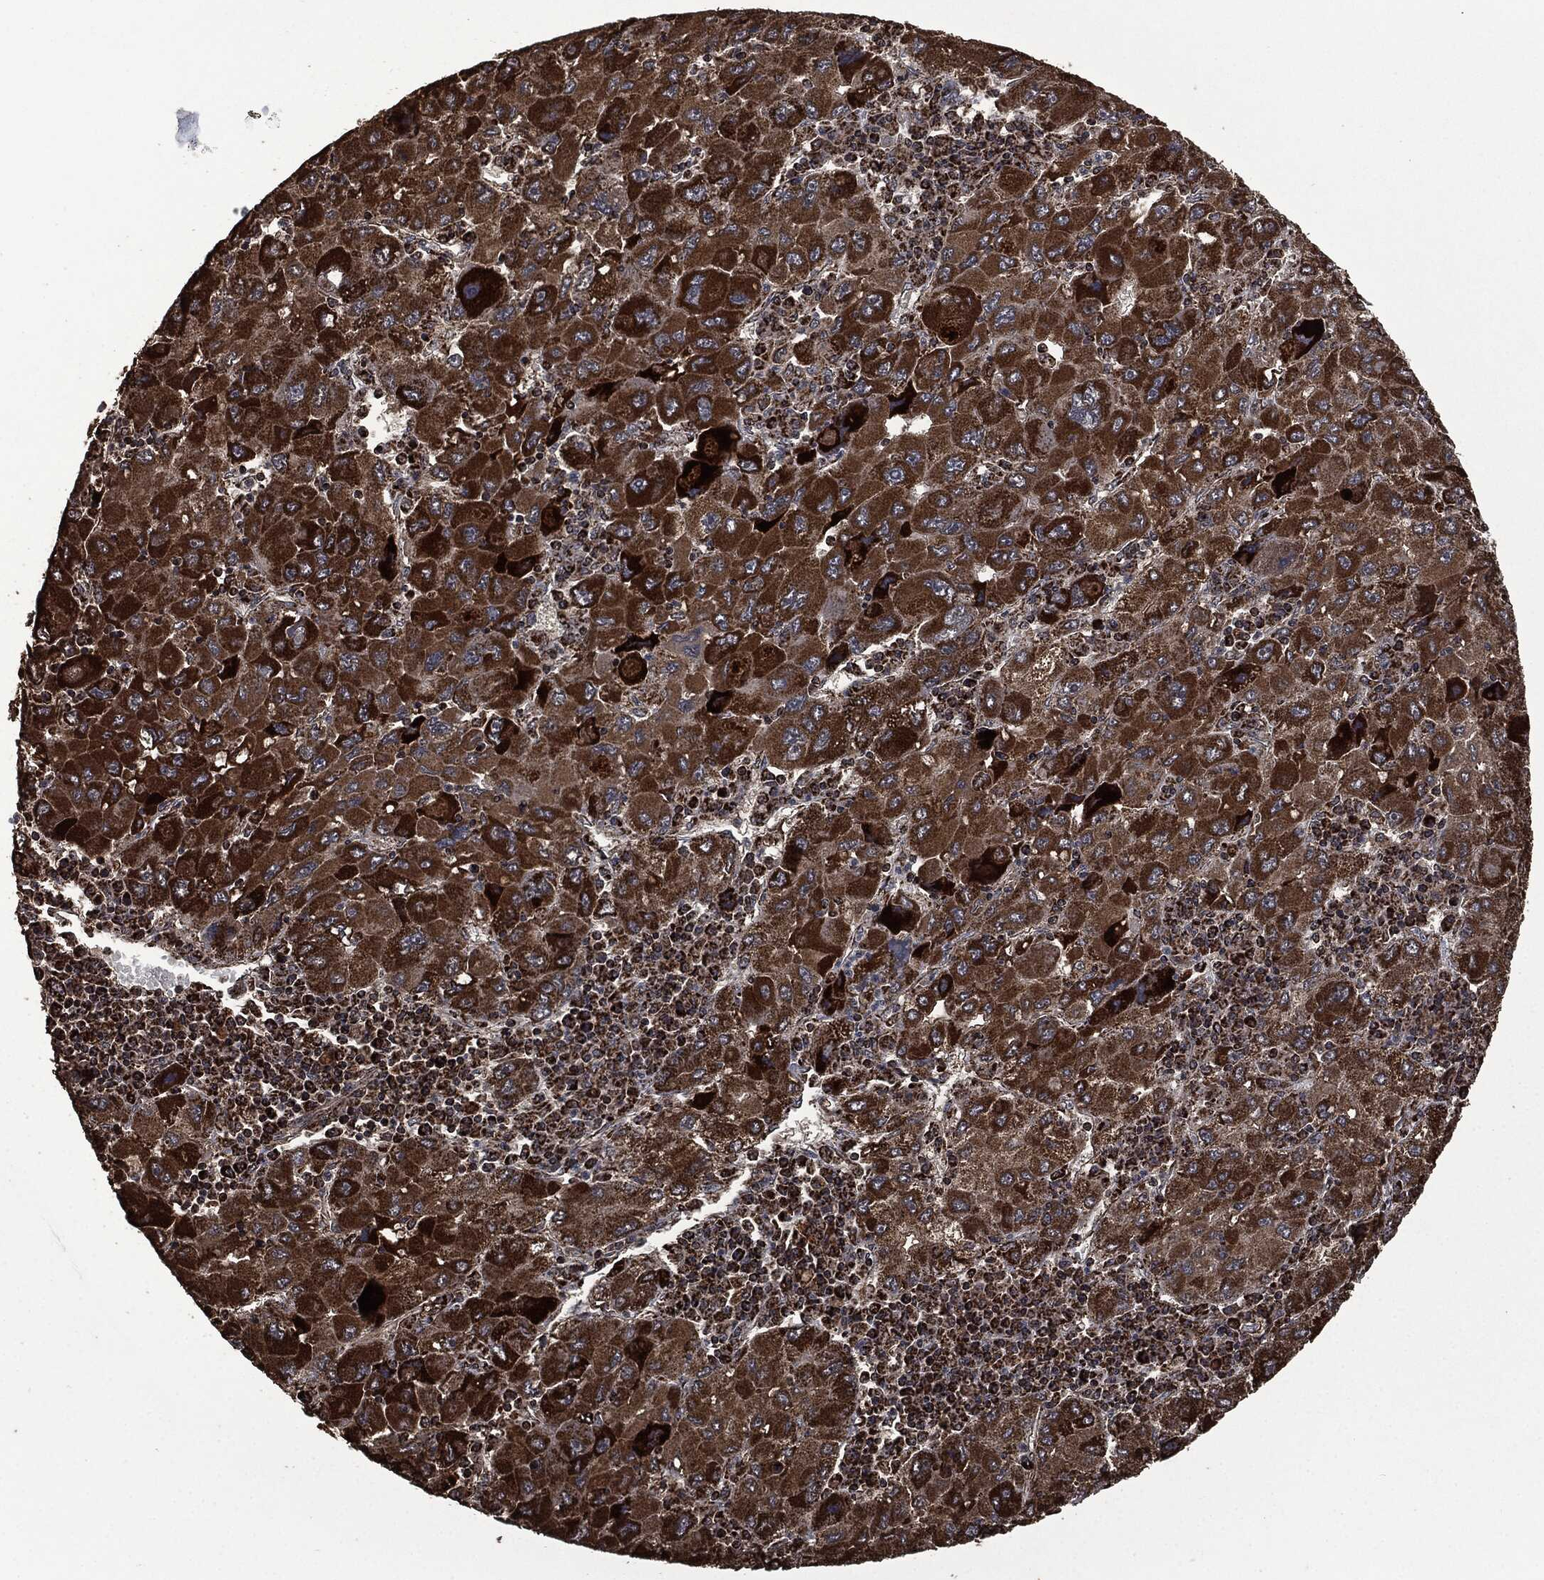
{"staining": {"intensity": "strong", "quantity": ">75%", "location": "cytoplasmic/membranous"}, "tissue": "liver cancer", "cell_type": "Tumor cells", "image_type": "cancer", "snomed": [{"axis": "morphology", "description": "Carcinoma, Hepatocellular, NOS"}, {"axis": "topography", "description": "Liver"}], "caption": "A photomicrograph showing strong cytoplasmic/membranous positivity in approximately >75% of tumor cells in liver hepatocellular carcinoma, as visualized by brown immunohistochemical staining.", "gene": "LIG3", "patient": {"sex": "male", "age": 75}}